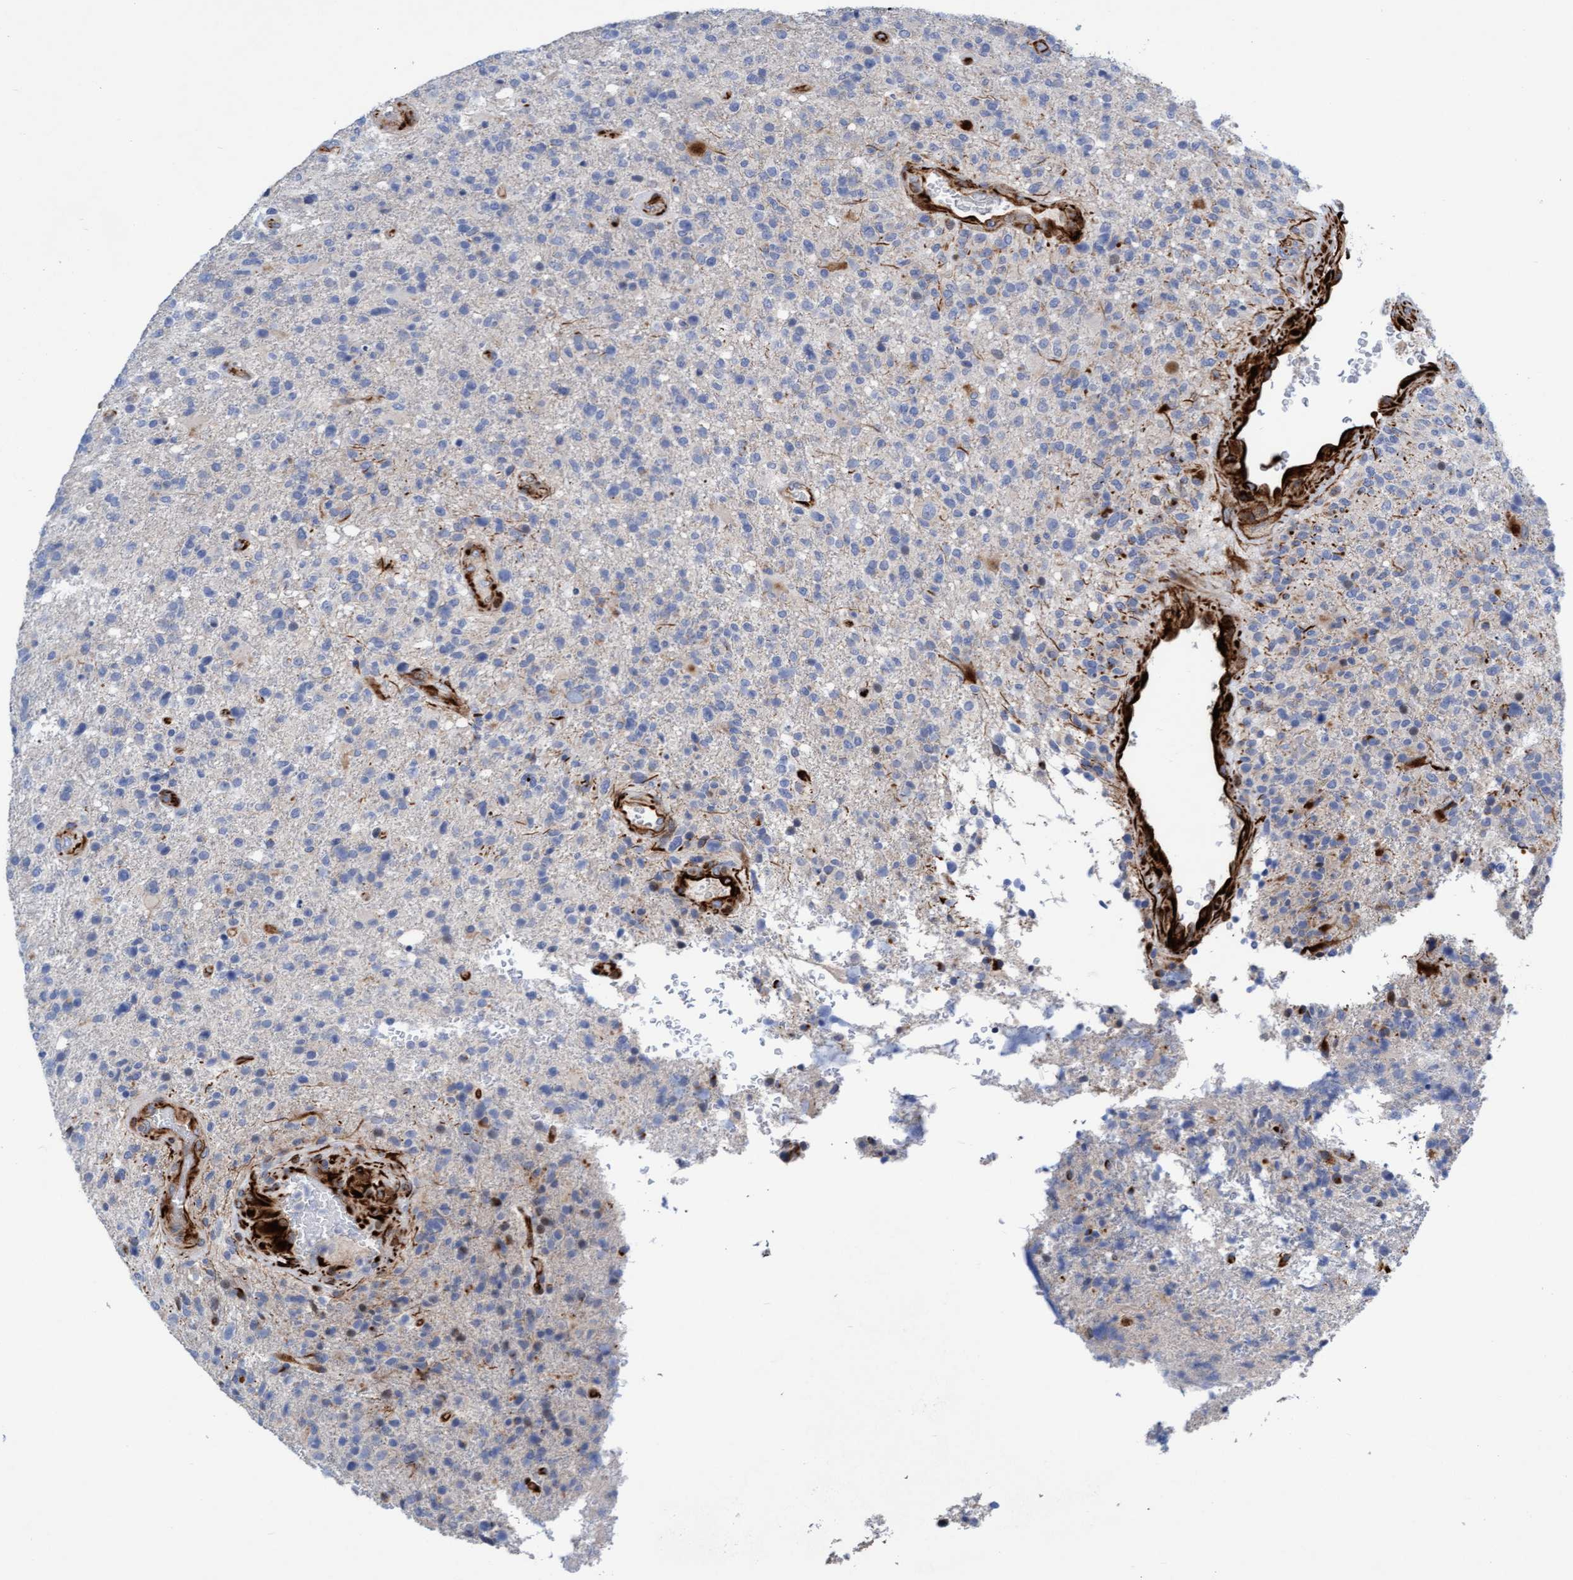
{"staining": {"intensity": "negative", "quantity": "none", "location": "none"}, "tissue": "glioma", "cell_type": "Tumor cells", "image_type": "cancer", "snomed": [{"axis": "morphology", "description": "Glioma, malignant, High grade"}, {"axis": "topography", "description": "Brain"}], "caption": "IHC of human glioma demonstrates no staining in tumor cells.", "gene": "POLG2", "patient": {"sex": "male", "age": 72}}